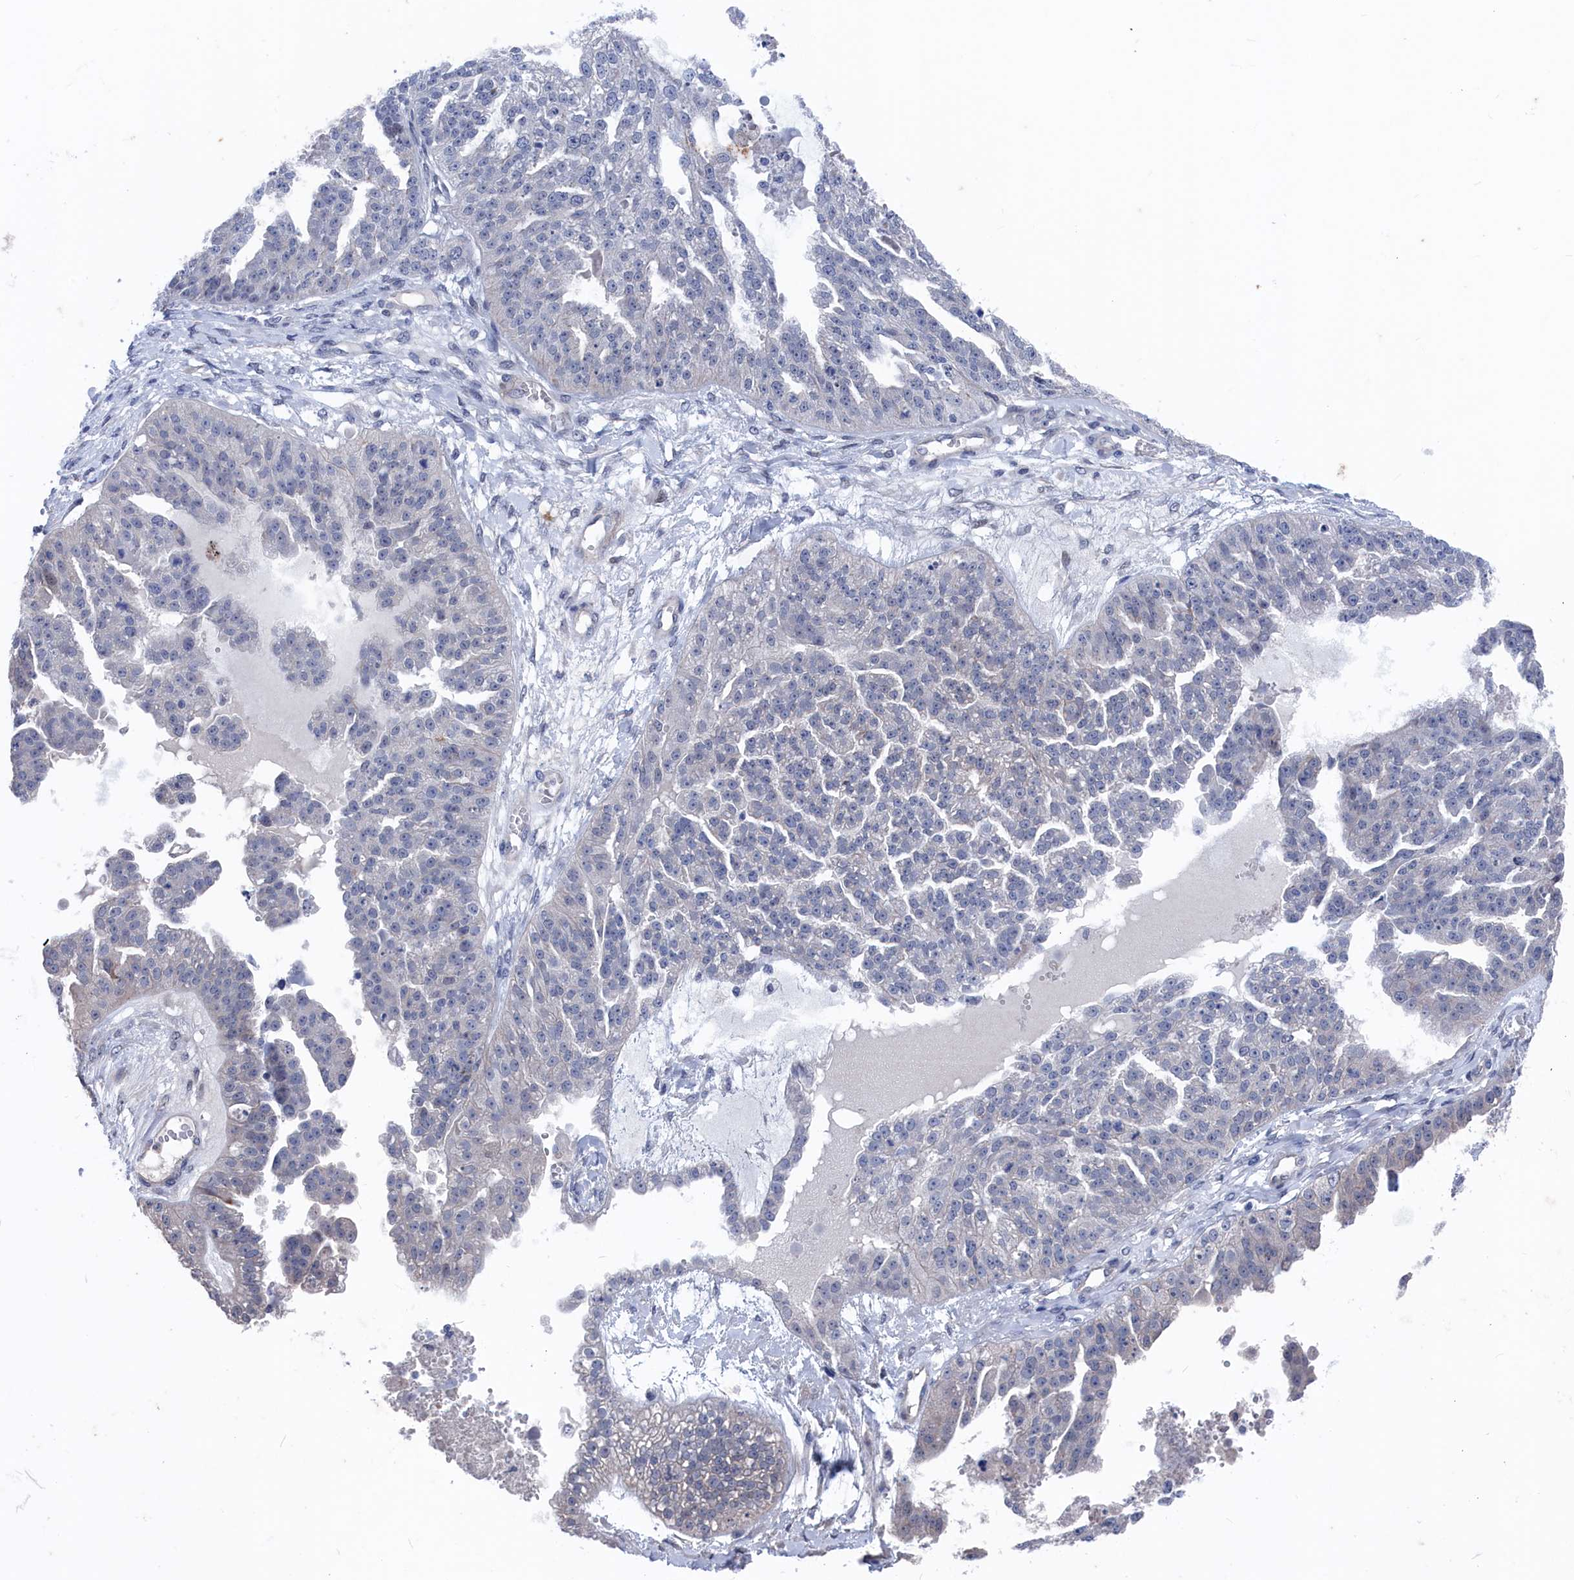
{"staining": {"intensity": "negative", "quantity": "none", "location": "none"}, "tissue": "ovarian cancer", "cell_type": "Tumor cells", "image_type": "cancer", "snomed": [{"axis": "morphology", "description": "Cystadenocarcinoma, serous, NOS"}, {"axis": "topography", "description": "Ovary"}], "caption": "The image displays no significant positivity in tumor cells of ovarian serous cystadenocarcinoma.", "gene": "MARCHF3", "patient": {"sex": "female", "age": 58}}